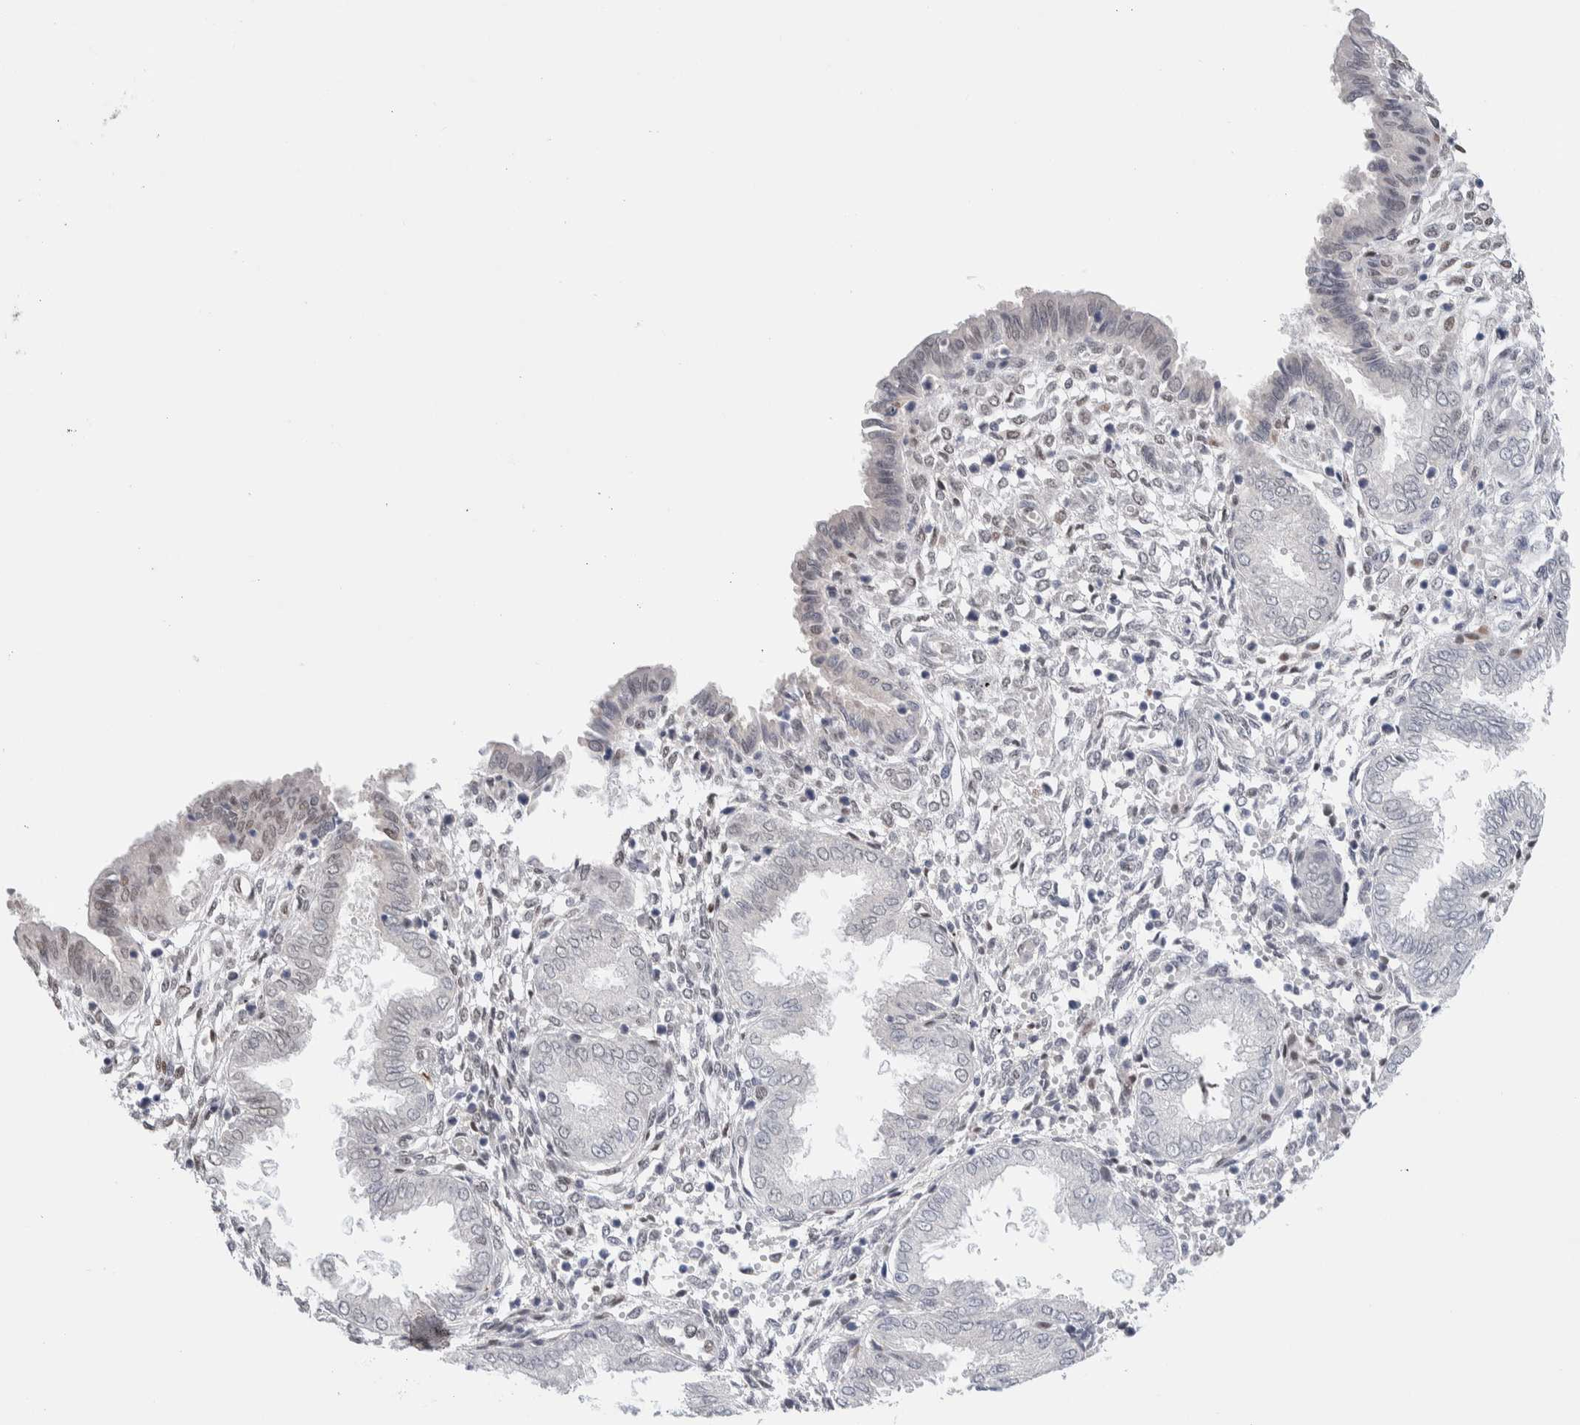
{"staining": {"intensity": "negative", "quantity": "none", "location": "none"}, "tissue": "endometrium", "cell_type": "Cells in endometrial stroma", "image_type": "normal", "snomed": [{"axis": "morphology", "description": "Normal tissue, NOS"}, {"axis": "topography", "description": "Endometrium"}], "caption": "There is no significant staining in cells in endometrial stroma of endometrium. (DAB (3,3'-diaminobenzidine) IHC visualized using brightfield microscopy, high magnification).", "gene": "PRMT1", "patient": {"sex": "female", "age": 33}}